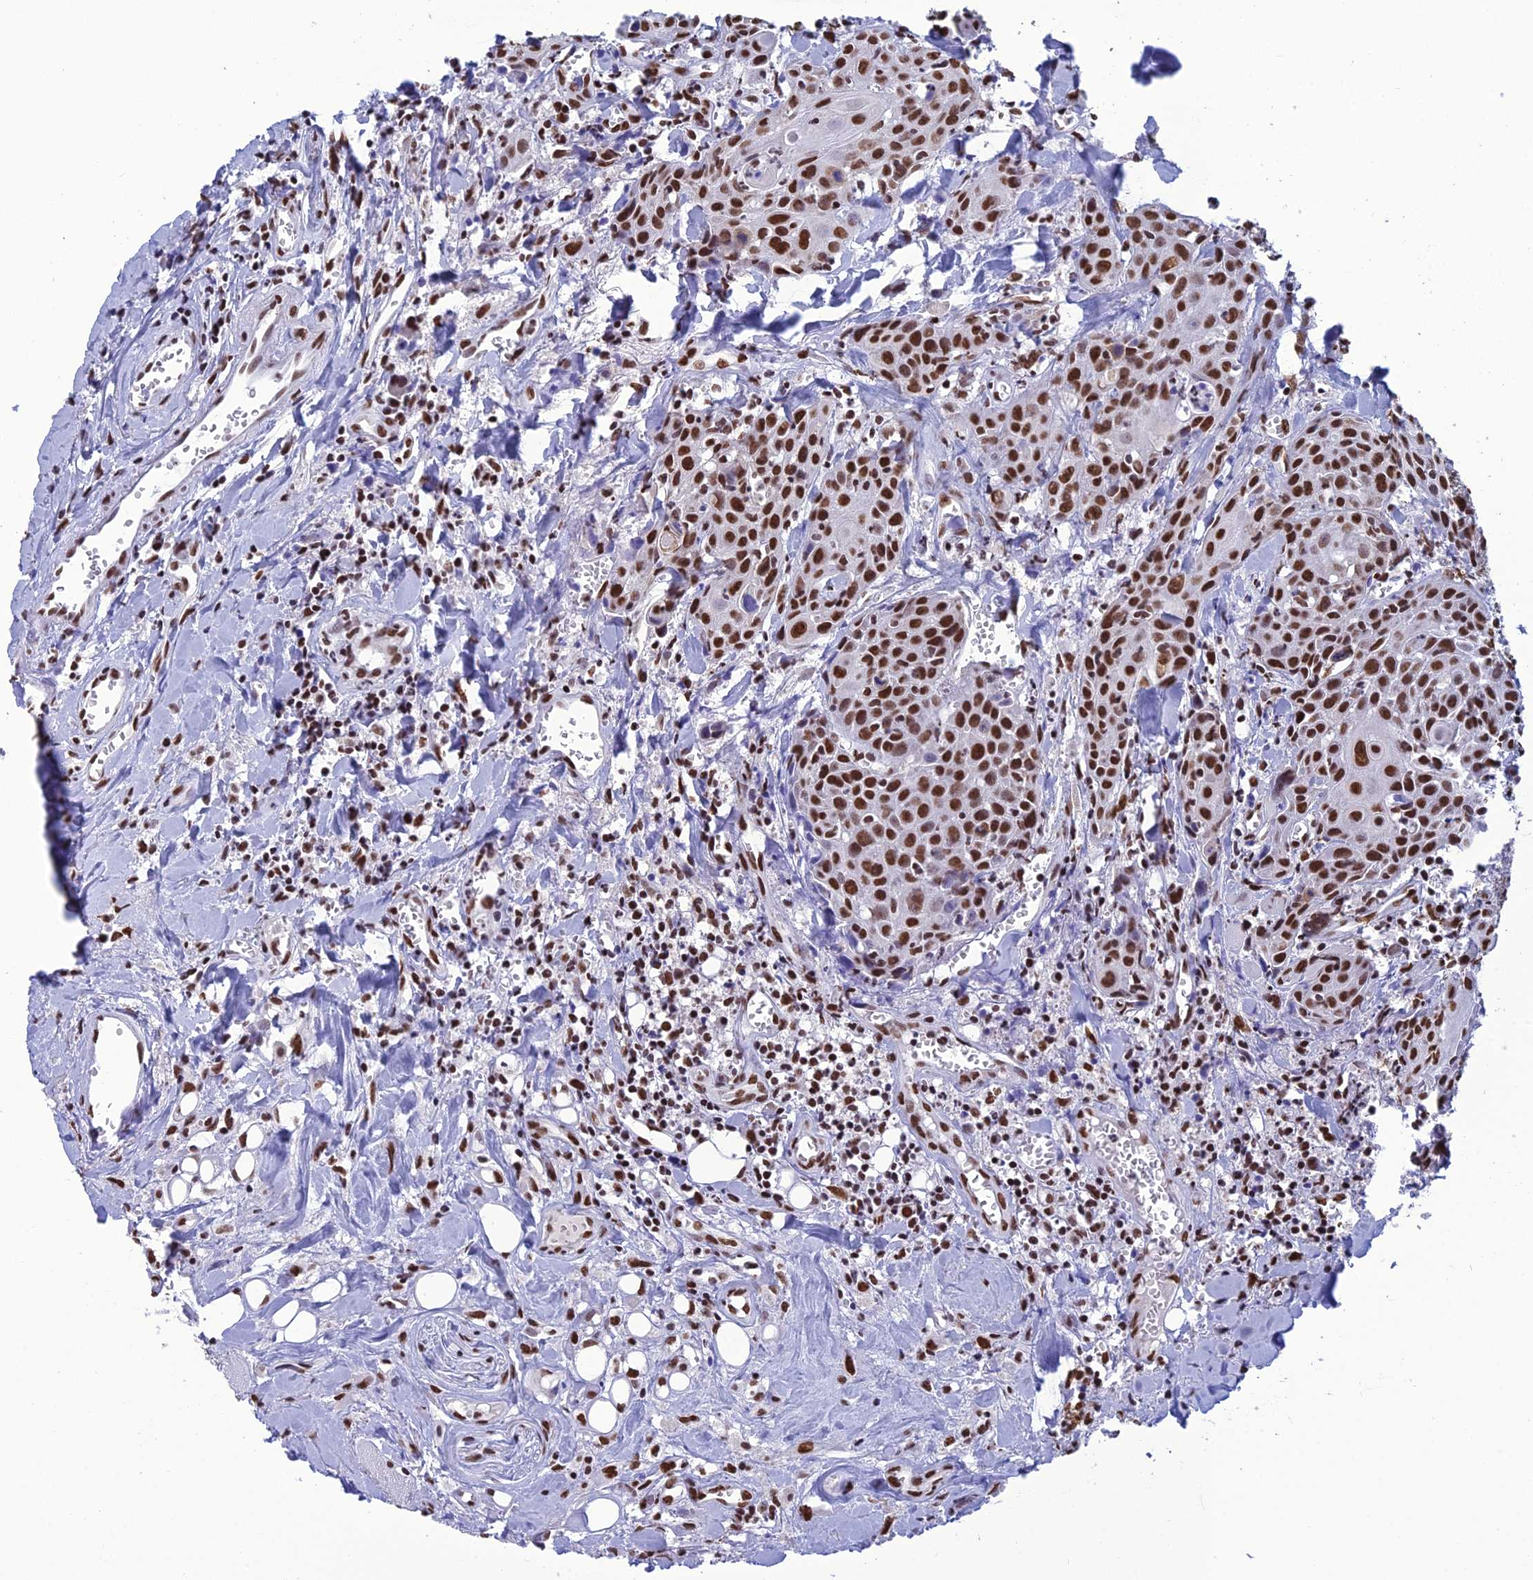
{"staining": {"intensity": "strong", "quantity": ">75%", "location": "nuclear"}, "tissue": "head and neck cancer", "cell_type": "Tumor cells", "image_type": "cancer", "snomed": [{"axis": "morphology", "description": "Squamous cell carcinoma, NOS"}, {"axis": "topography", "description": "Oral tissue"}, {"axis": "topography", "description": "Head-Neck"}], "caption": "Head and neck squamous cell carcinoma stained with IHC exhibits strong nuclear staining in approximately >75% of tumor cells. (brown staining indicates protein expression, while blue staining denotes nuclei).", "gene": "PRAMEF12", "patient": {"sex": "female", "age": 82}}